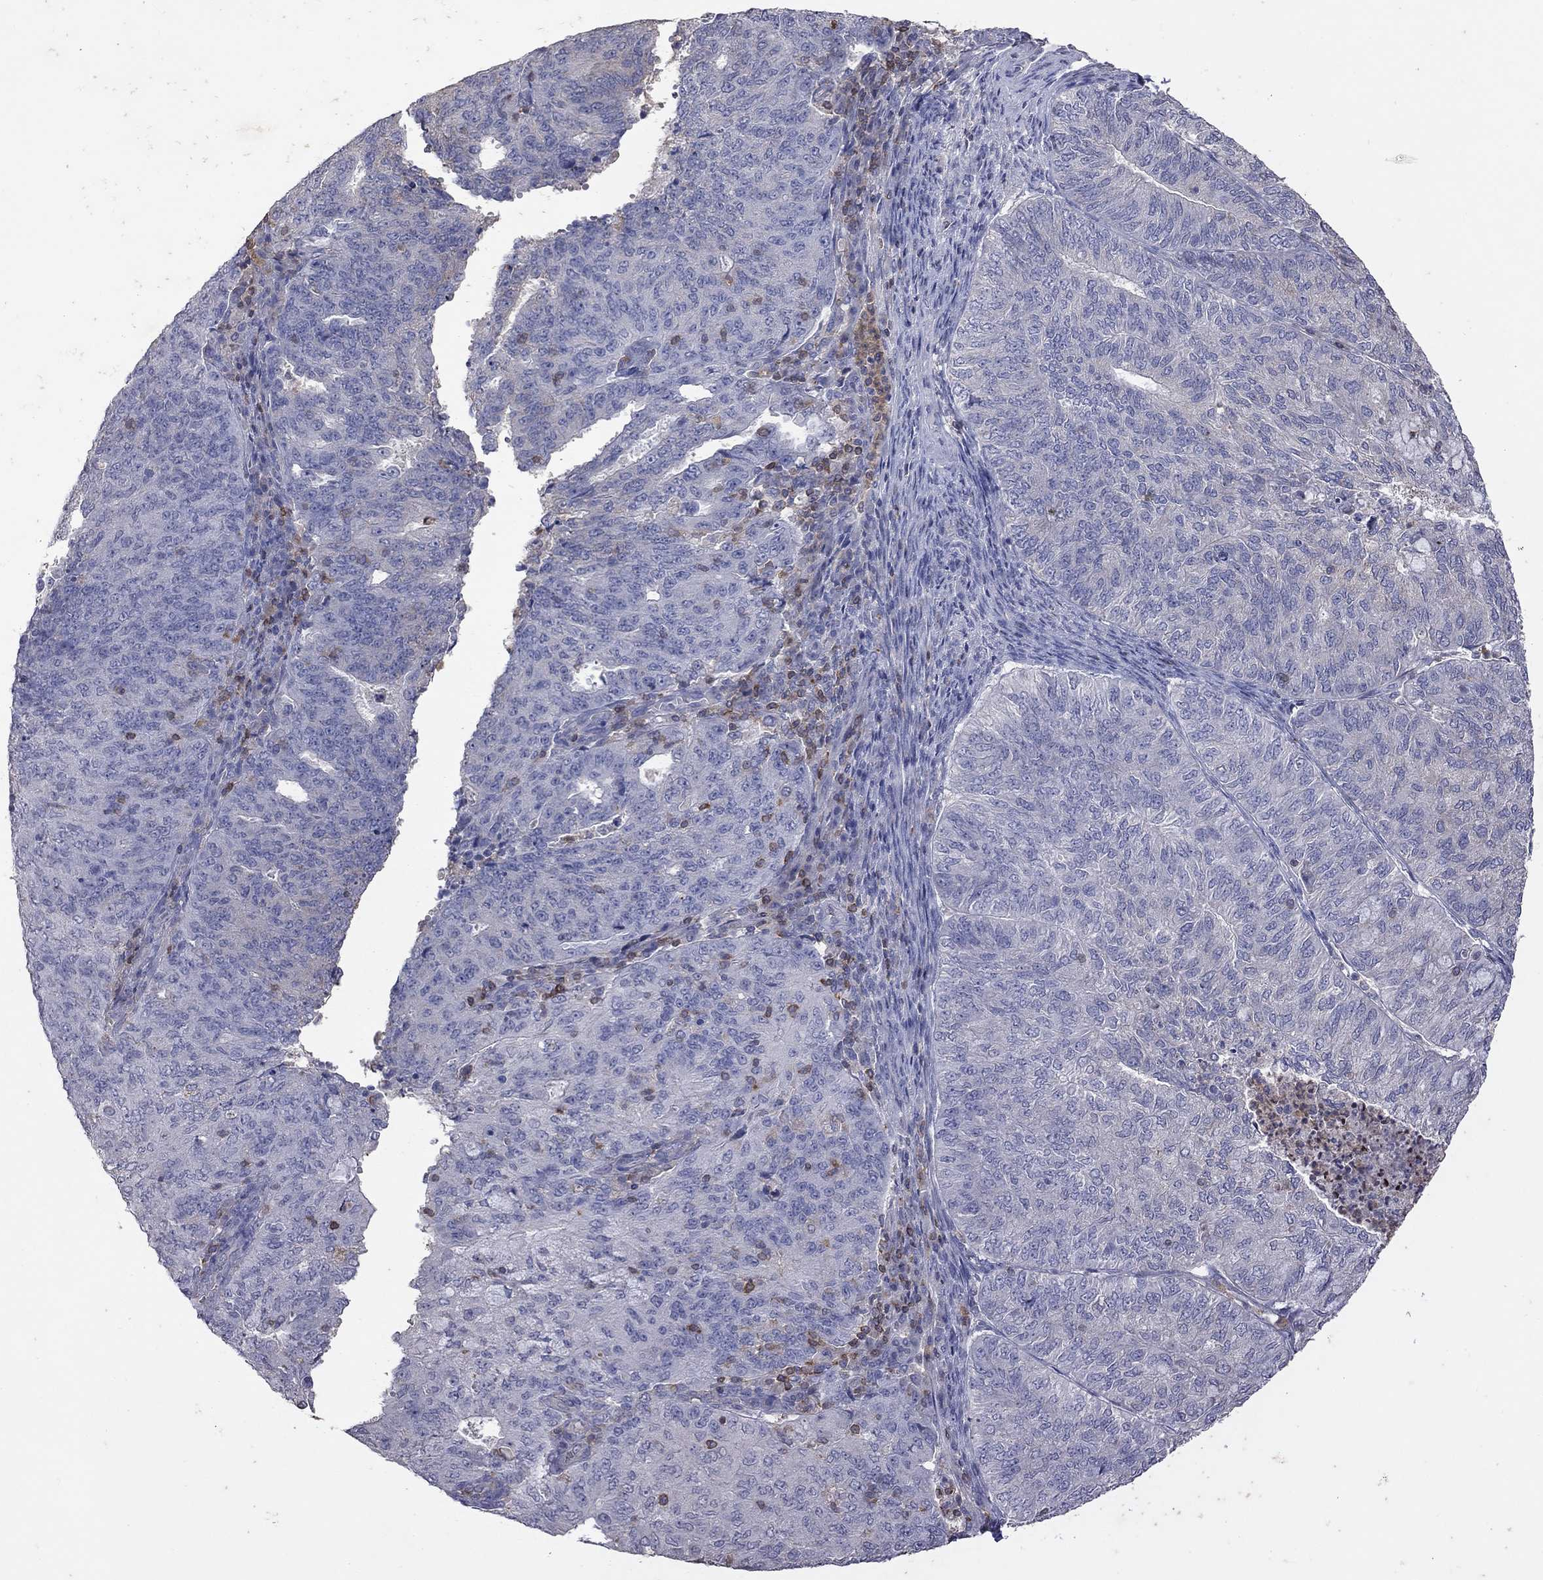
{"staining": {"intensity": "negative", "quantity": "none", "location": "none"}, "tissue": "endometrial cancer", "cell_type": "Tumor cells", "image_type": "cancer", "snomed": [{"axis": "morphology", "description": "Adenocarcinoma, NOS"}, {"axis": "topography", "description": "Endometrium"}], "caption": "This is a image of immunohistochemistry staining of endometrial cancer (adenocarcinoma), which shows no expression in tumor cells.", "gene": "IPCEF1", "patient": {"sex": "female", "age": 82}}